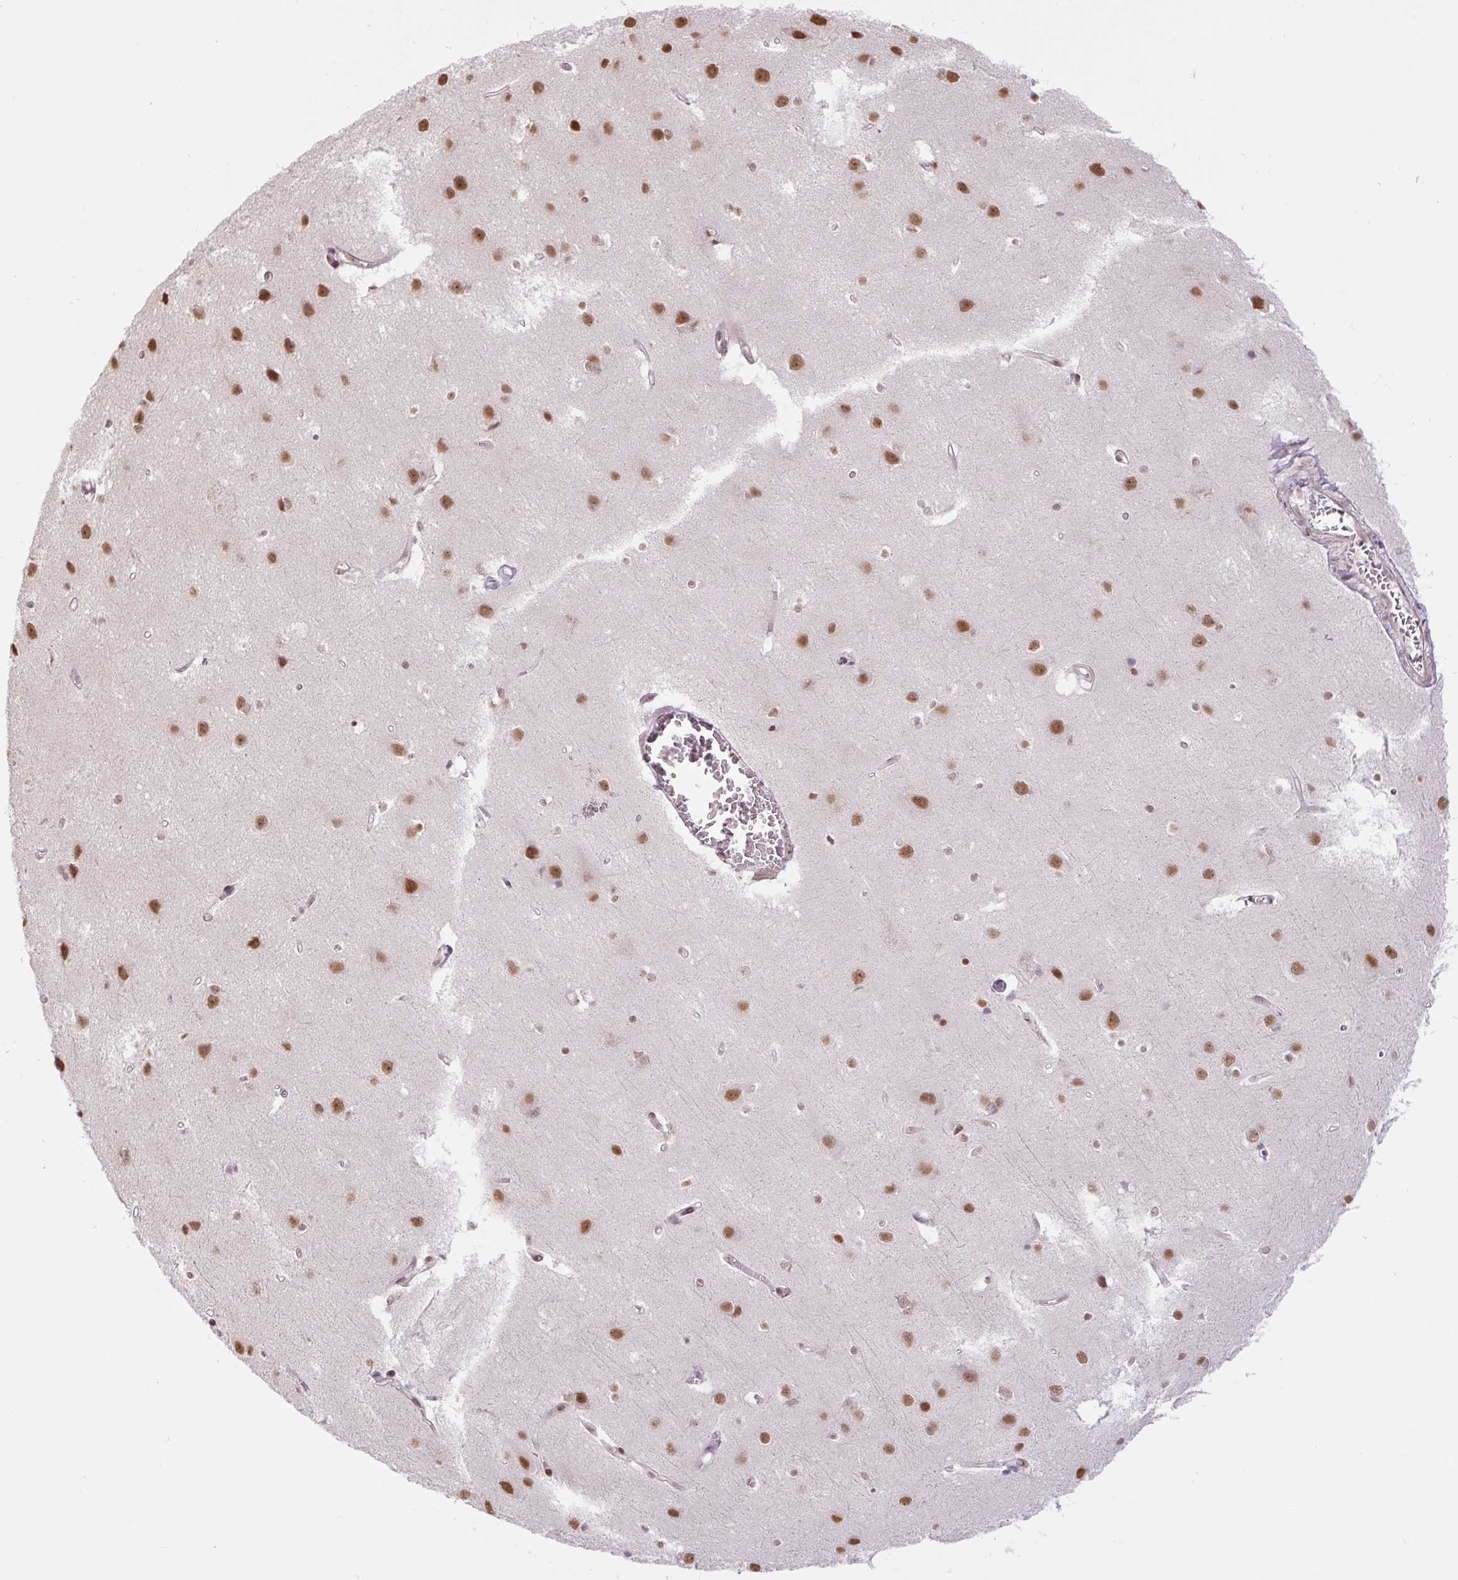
{"staining": {"intensity": "moderate", "quantity": "<25%", "location": "nuclear"}, "tissue": "cerebral cortex", "cell_type": "Endothelial cells", "image_type": "normal", "snomed": [{"axis": "morphology", "description": "Normal tissue, NOS"}, {"axis": "topography", "description": "Cerebral cortex"}], "caption": "A histopathology image of human cerebral cortex stained for a protein displays moderate nuclear brown staining in endothelial cells. The staining was performed using DAB to visualize the protein expression in brown, while the nuclei were stained in blue with hematoxylin (Magnification: 20x).", "gene": "TCFL5", "patient": {"sex": "male", "age": 37}}